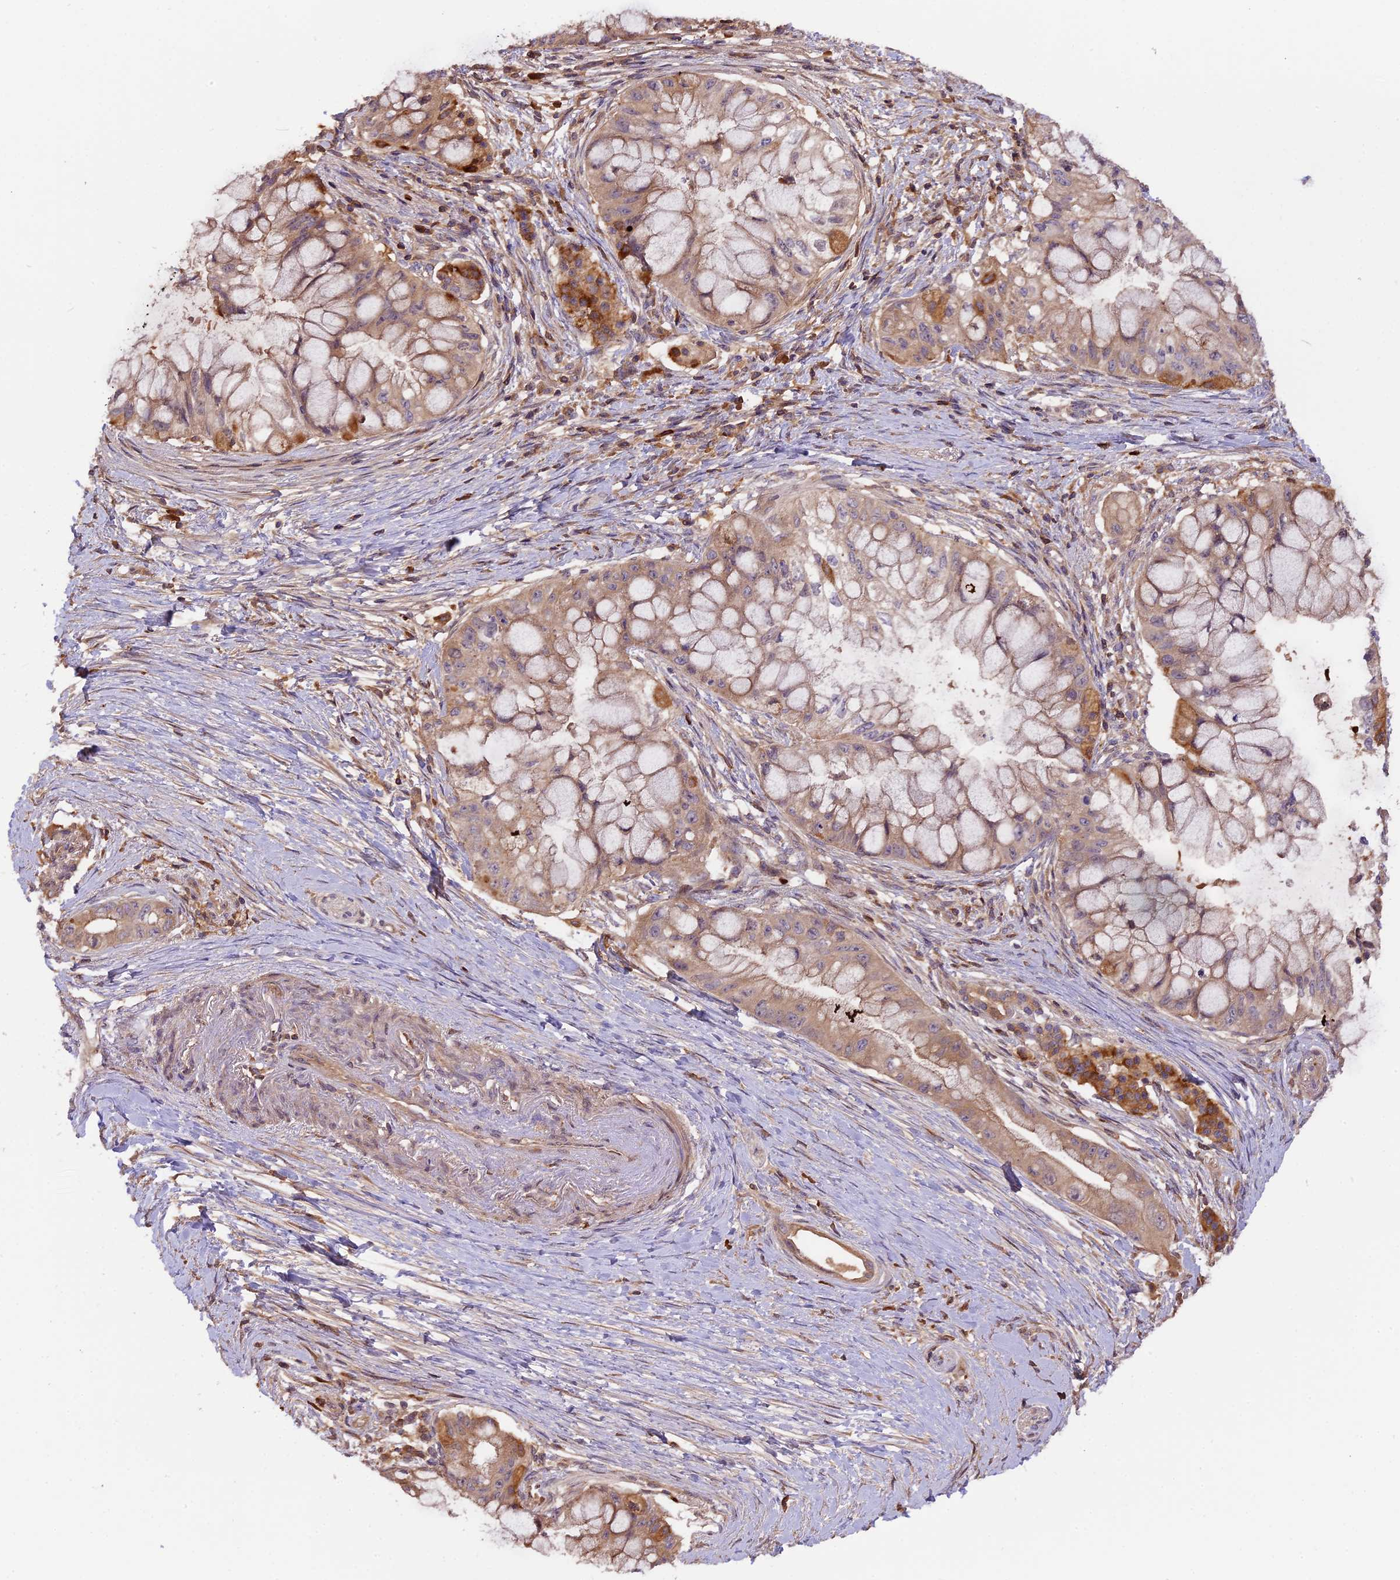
{"staining": {"intensity": "moderate", "quantity": "<25%", "location": "cytoplasmic/membranous"}, "tissue": "pancreatic cancer", "cell_type": "Tumor cells", "image_type": "cancer", "snomed": [{"axis": "morphology", "description": "Adenocarcinoma, NOS"}, {"axis": "topography", "description": "Pancreas"}], "caption": "IHC histopathology image of neoplastic tissue: pancreatic adenocarcinoma stained using immunohistochemistry displays low levels of moderate protein expression localized specifically in the cytoplasmic/membranous of tumor cells, appearing as a cytoplasmic/membranous brown color.", "gene": "SETD6", "patient": {"sex": "male", "age": 48}}